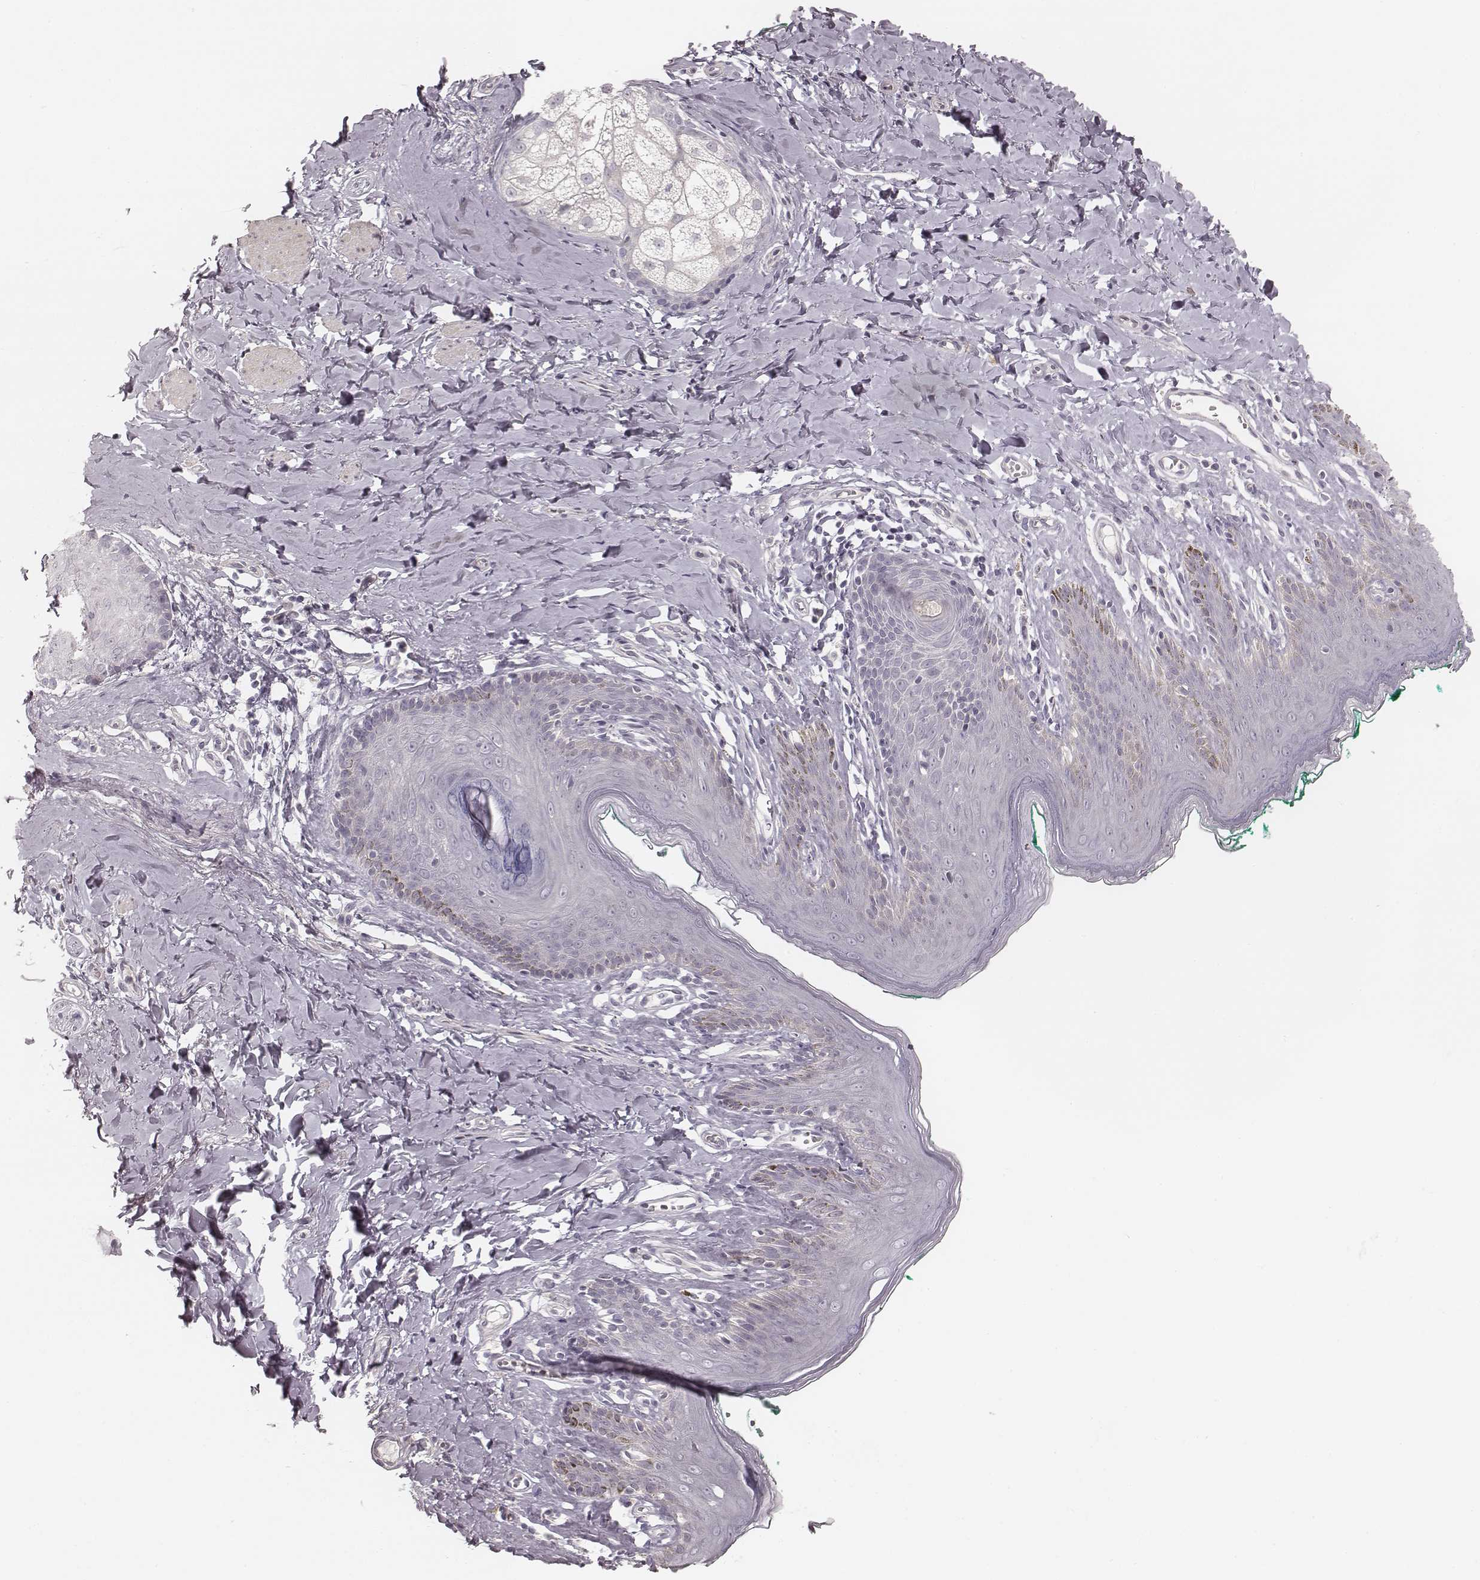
{"staining": {"intensity": "negative", "quantity": "none", "location": "none"}, "tissue": "skin", "cell_type": "Epidermal cells", "image_type": "normal", "snomed": [{"axis": "morphology", "description": "Normal tissue, NOS"}, {"axis": "topography", "description": "Vulva"}], "caption": "Epidermal cells show no significant expression in normal skin. The staining is performed using DAB brown chromogen with nuclei counter-stained in using hematoxylin.", "gene": "SPATA24", "patient": {"sex": "female", "age": 66}}